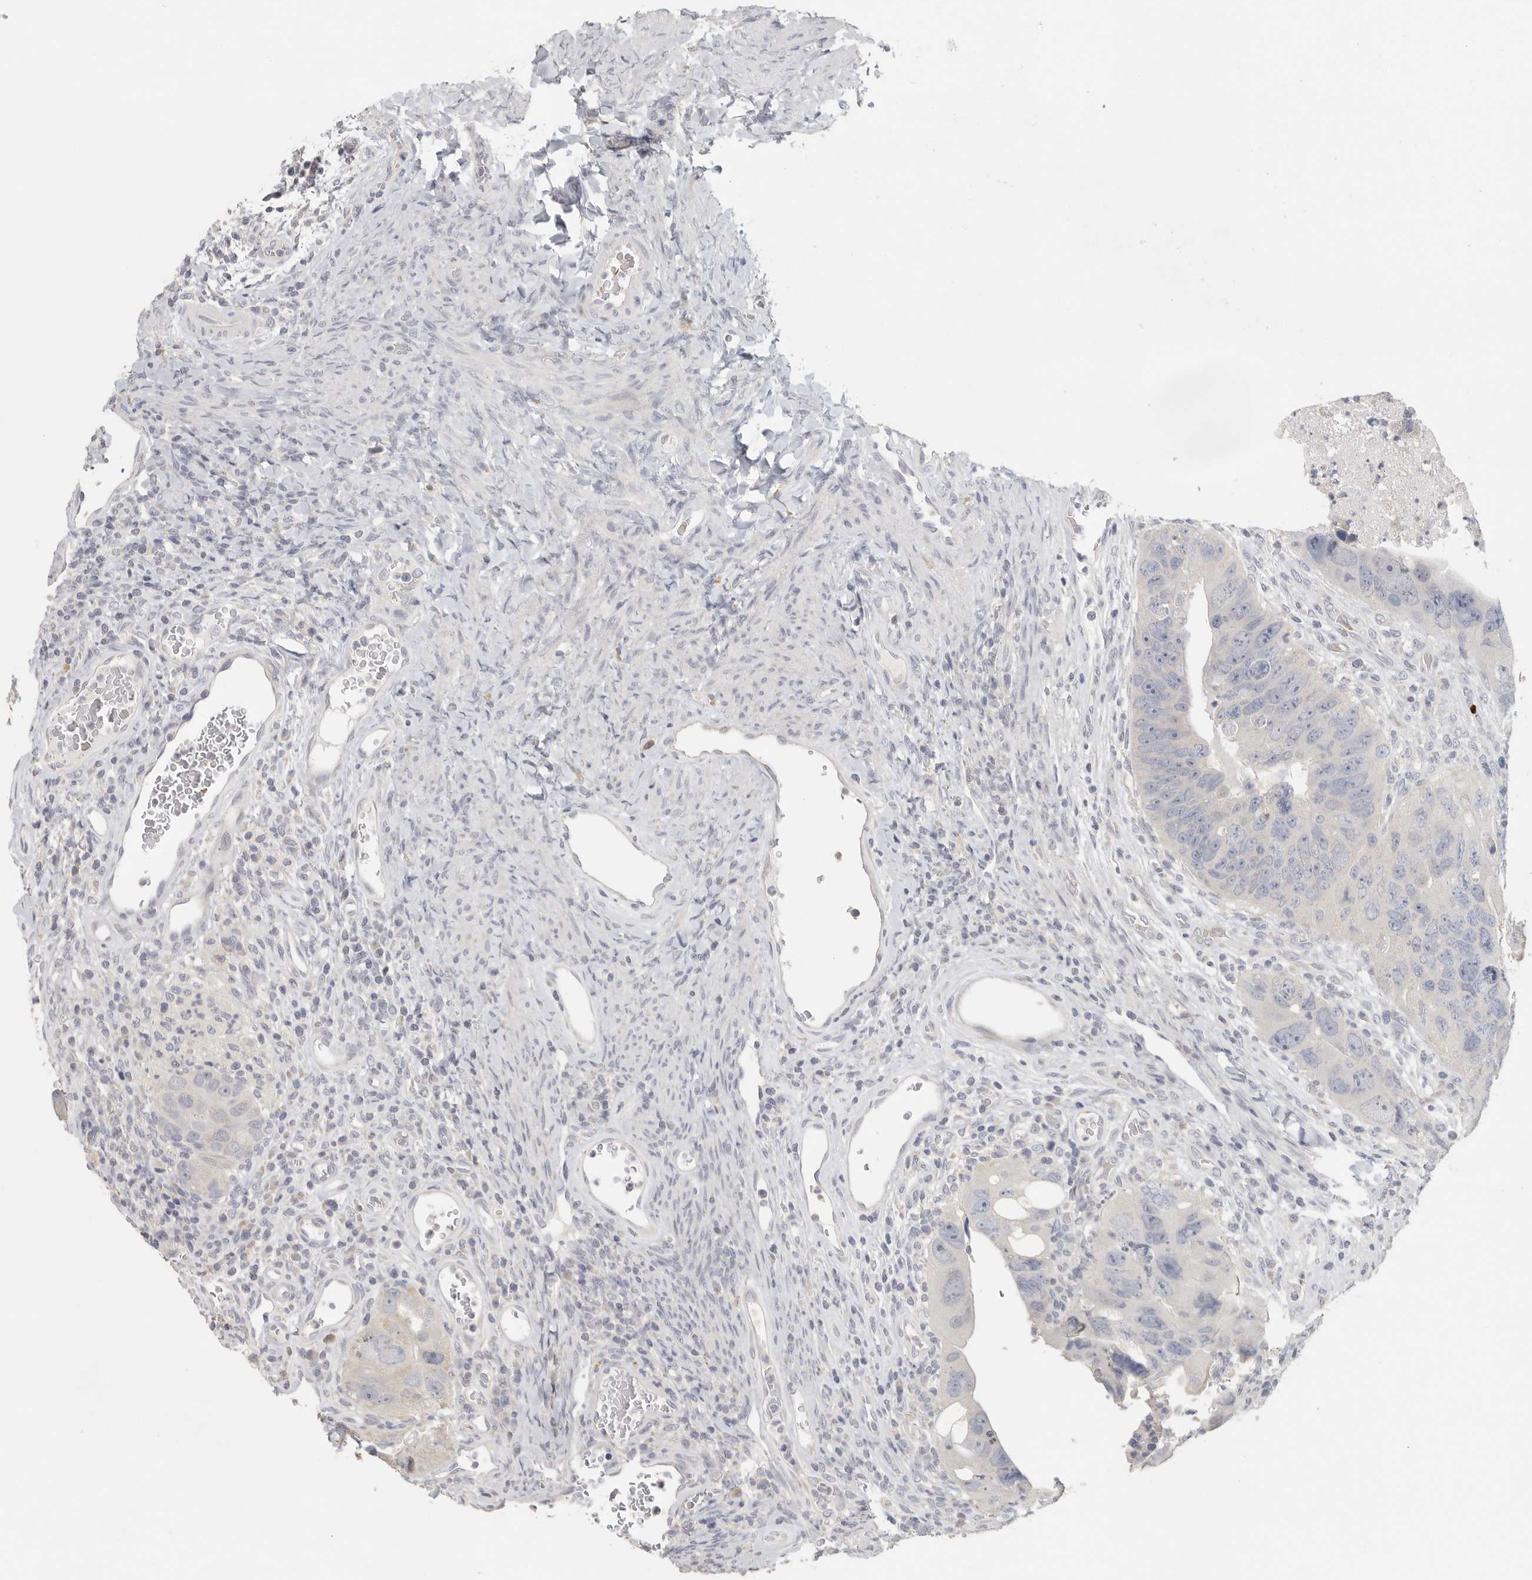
{"staining": {"intensity": "moderate", "quantity": "<25%", "location": "cytoplasmic/membranous,nuclear"}, "tissue": "colorectal cancer", "cell_type": "Tumor cells", "image_type": "cancer", "snomed": [{"axis": "morphology", "description": "Adenocarcinoma, NOS"}, {"axis": "topography", "description": "Rectum"}], "caption": "The immunohistochemical stain labels moderate cytoplasmic/membranous and nuclear staining in tumor cells of colorectal adenocarcinoma tissue.", "gene": "DNAJC11", "patient": {"sex": "male", "age": 59}}